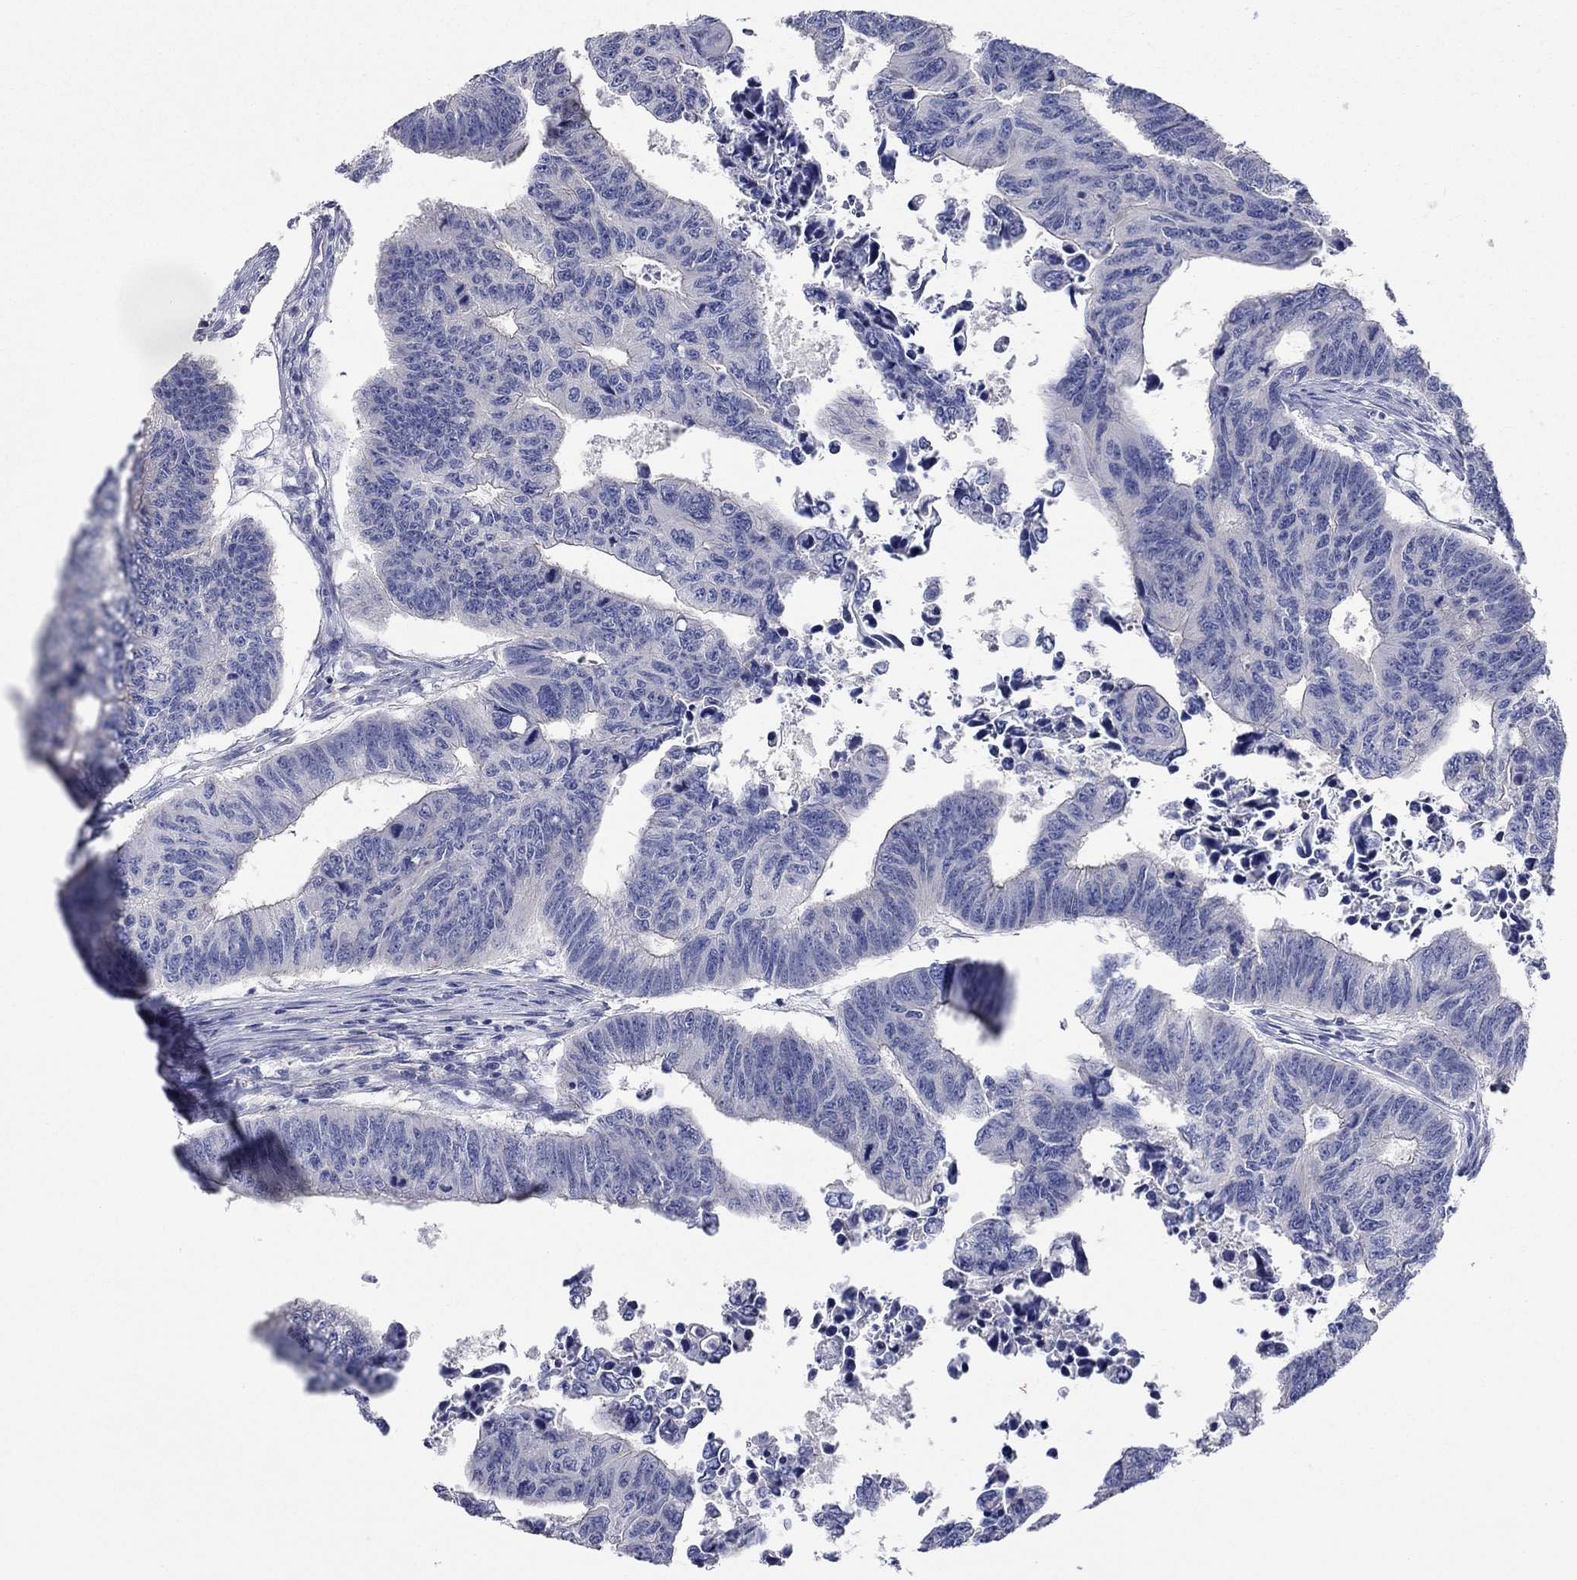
{"staining": {"intensity": "negative", "quantity": "none", "location": "none"}, "tissue": "colorectal cancer", "cell_type": "Tumor cells", "image_type": "cancer", "snomed": [{"axis": "morphology", "description": "Adenocarcinoma, NOS"}, {"axis": "topography", "description": "Rectum"}], "caption": "Tumor cells show no significant staining in adenocarcinoma (colorectal).", "gene": "PCDHGA10", "patient": {"sex": "female", "age": 85}}